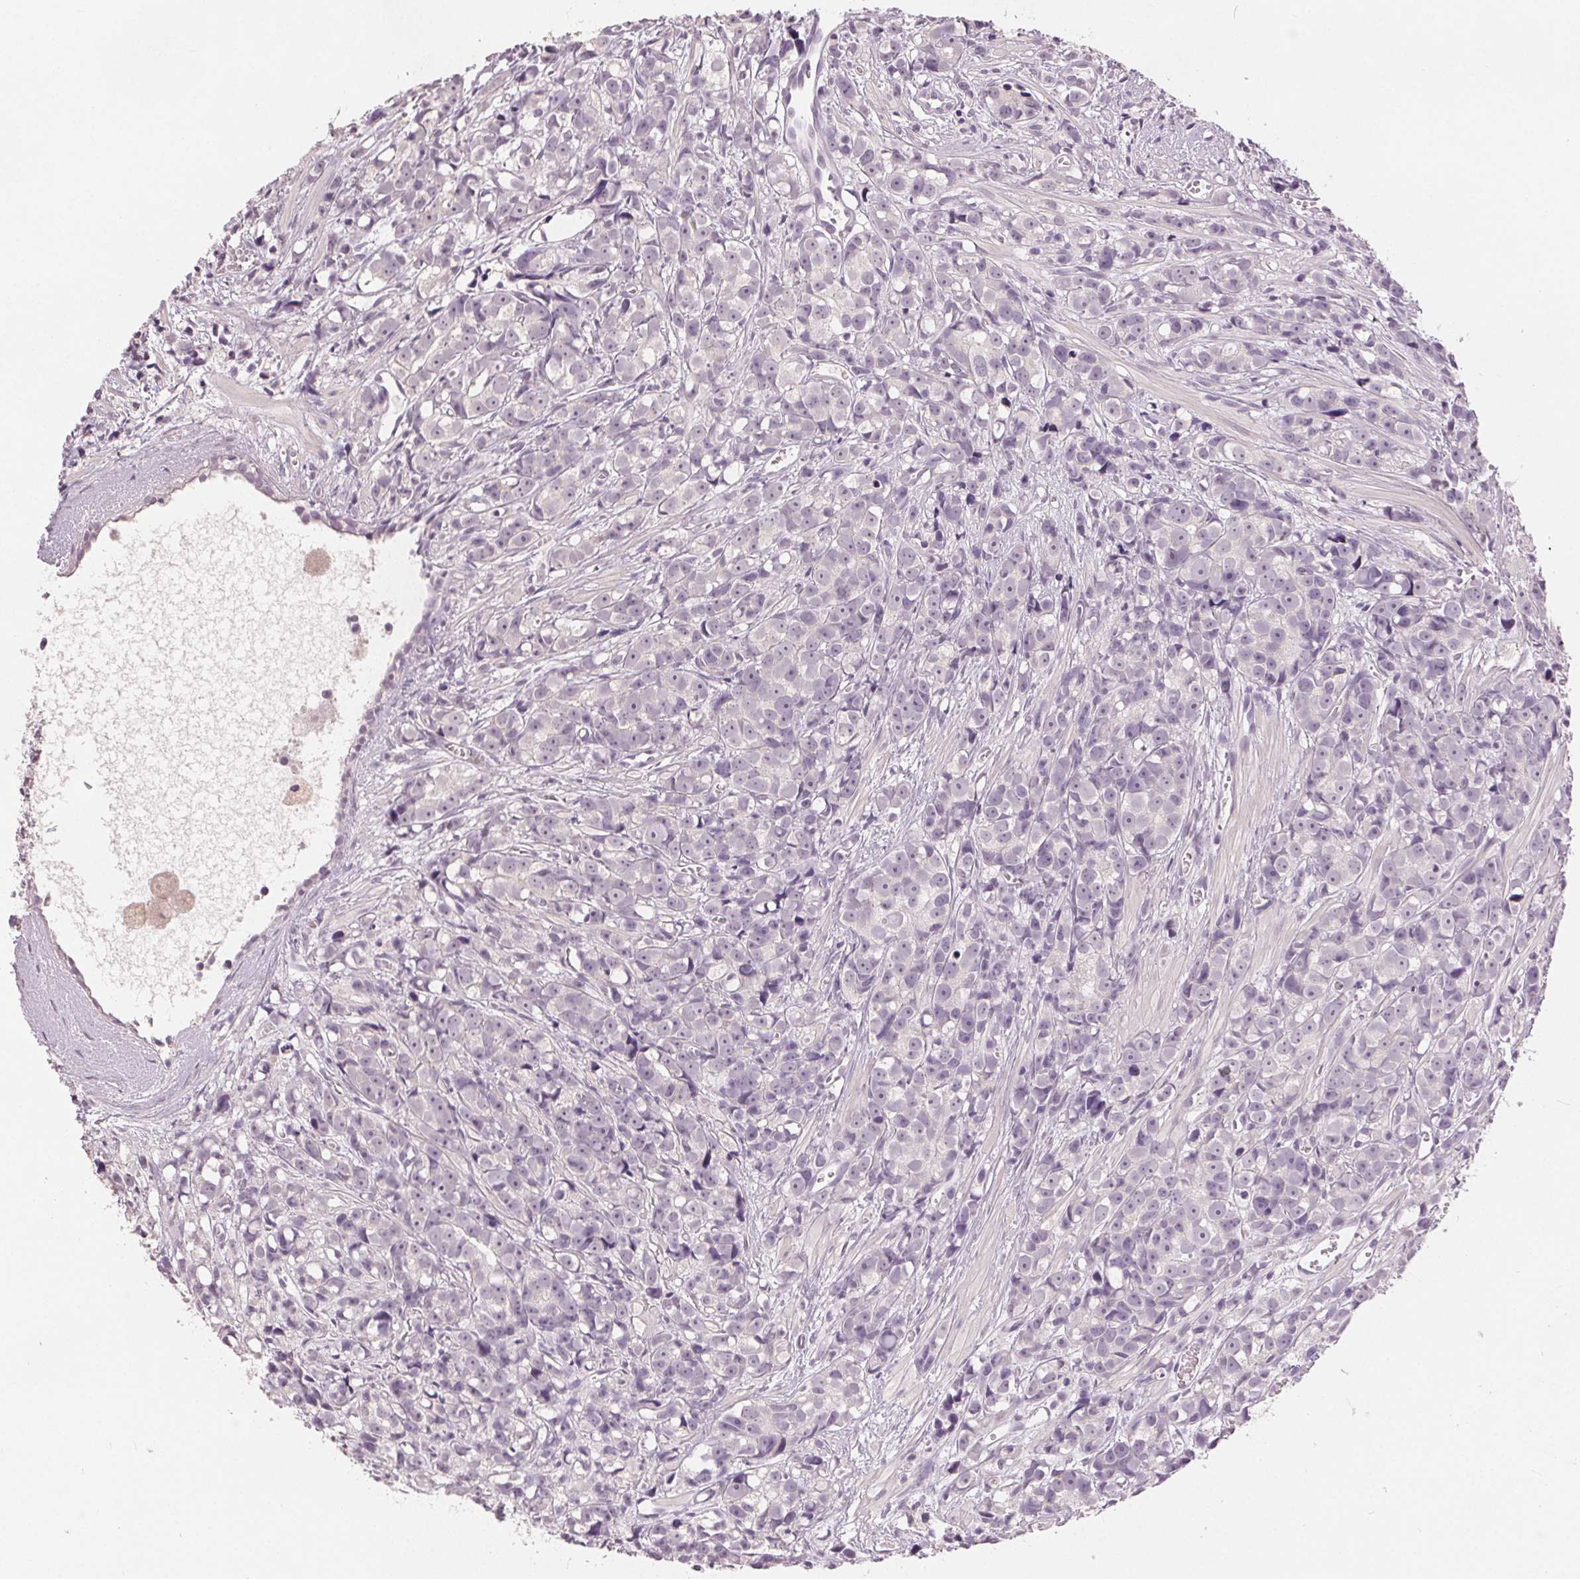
{"staining": {"intensity": "negative", "quantity": "none", "location": "none"}, "tissue": "prostate cancer", "cell_type": "Tumor cells", "image_type": "cancer", "snomed": [{"axis": "morphology", "description": "Adenocarcinoma, High grade"}, {"axis": "topography", "description": "Prostate"}], "caption": "IHC of human high-grade adenocarcinoma (prostate) reveals no positivity in tumor cells.", "gene": "SLC27A5", "patient": {"sex": "male", "age": 77}}